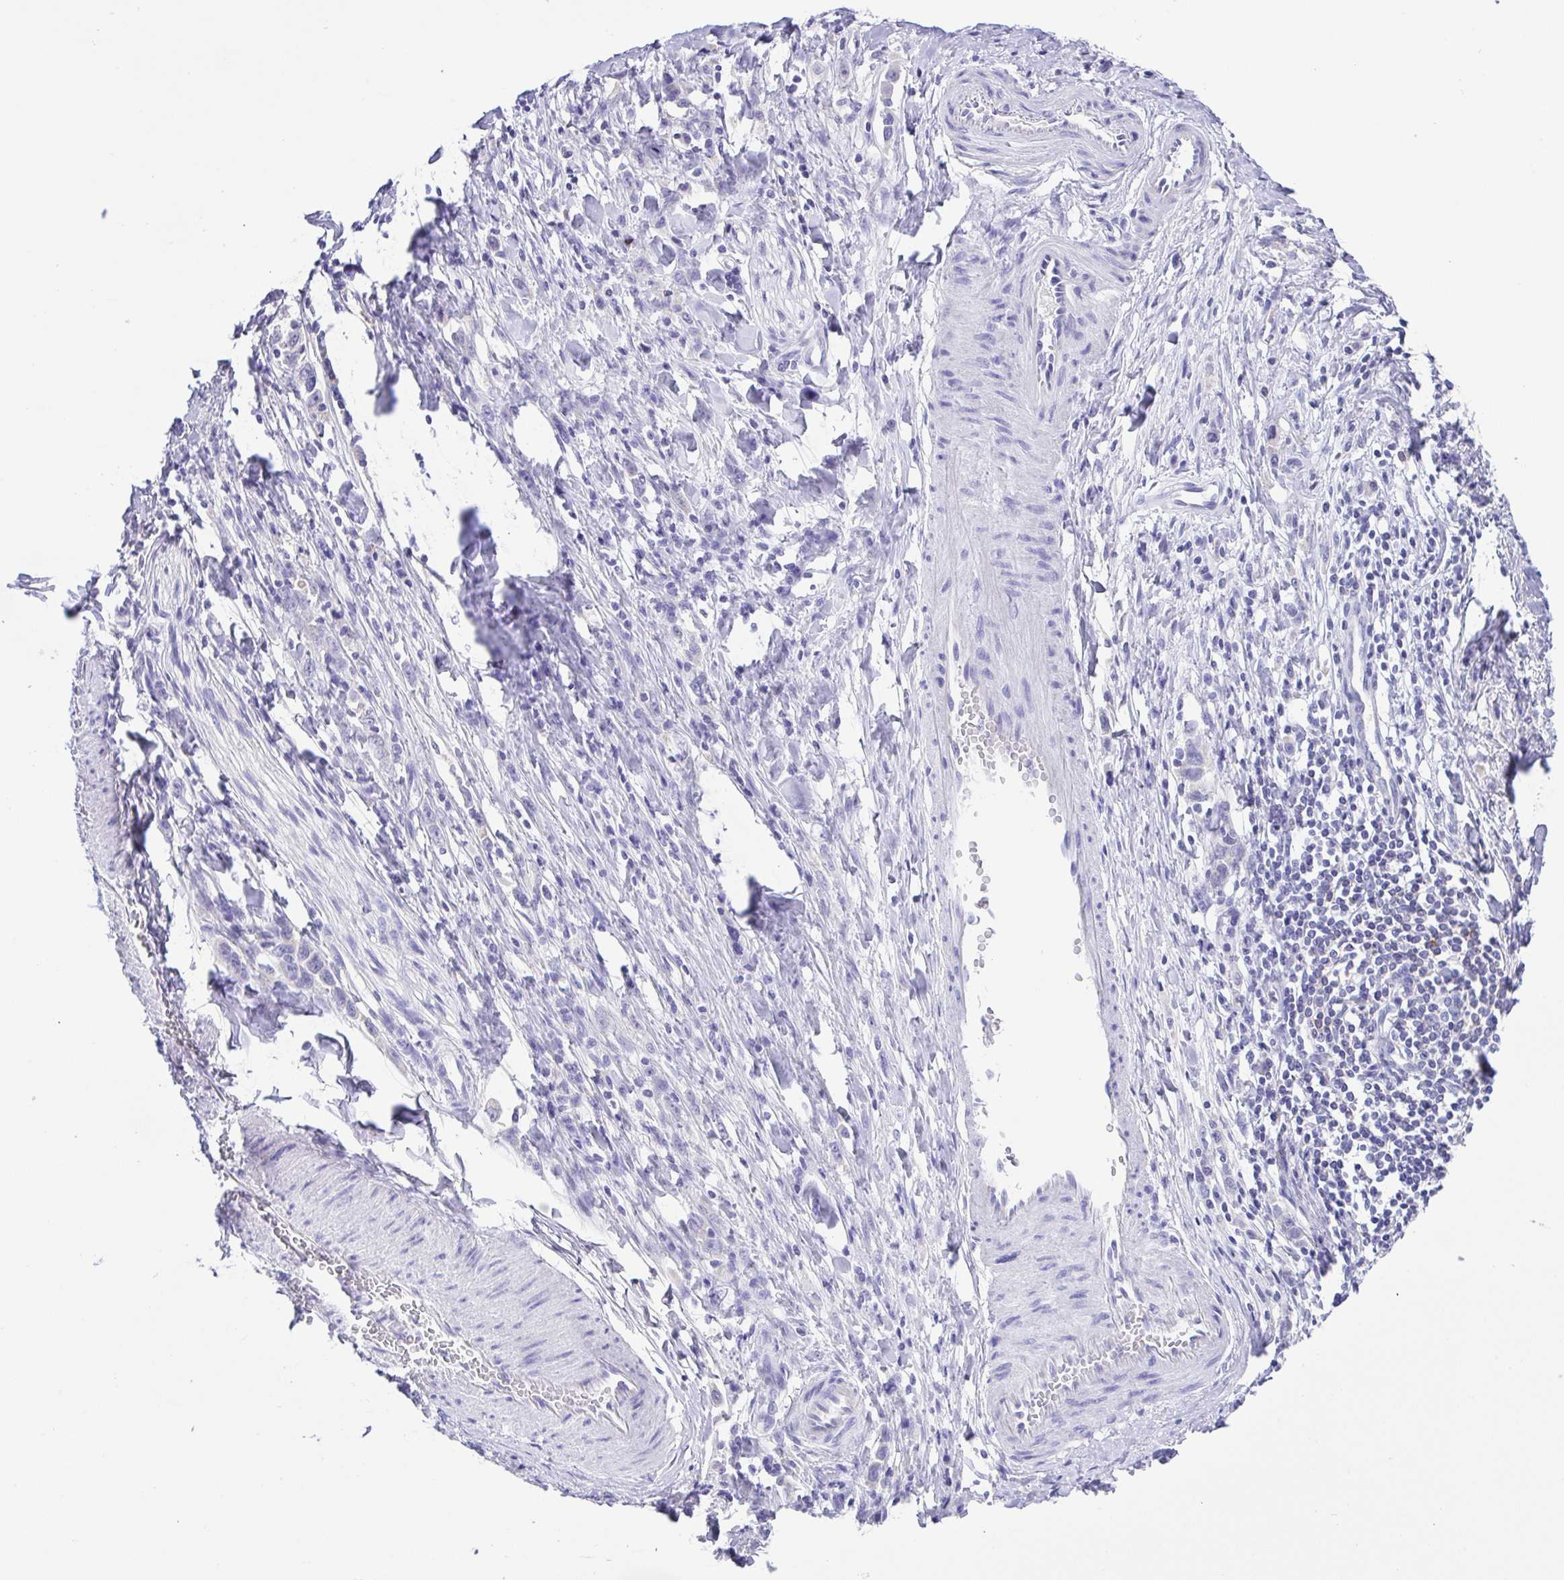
{"staining": {"intensity": "negative", "quantity": "none", "location": "none"}, "tissue": "stomach cancer", "cell_type": "Tumor cells", "image_type": "cancer", "snomed": [{"axis": "morphology", "description": "Adenocarcinoma, NOS"}, {"axis": "topography", "description": "Stomach"}], "caption": "Tumor cells show no significant expression in stomach cancer (adenocarcinoma).", "gene": "CD72", "patient": {"sex": "male", "age": 47}}